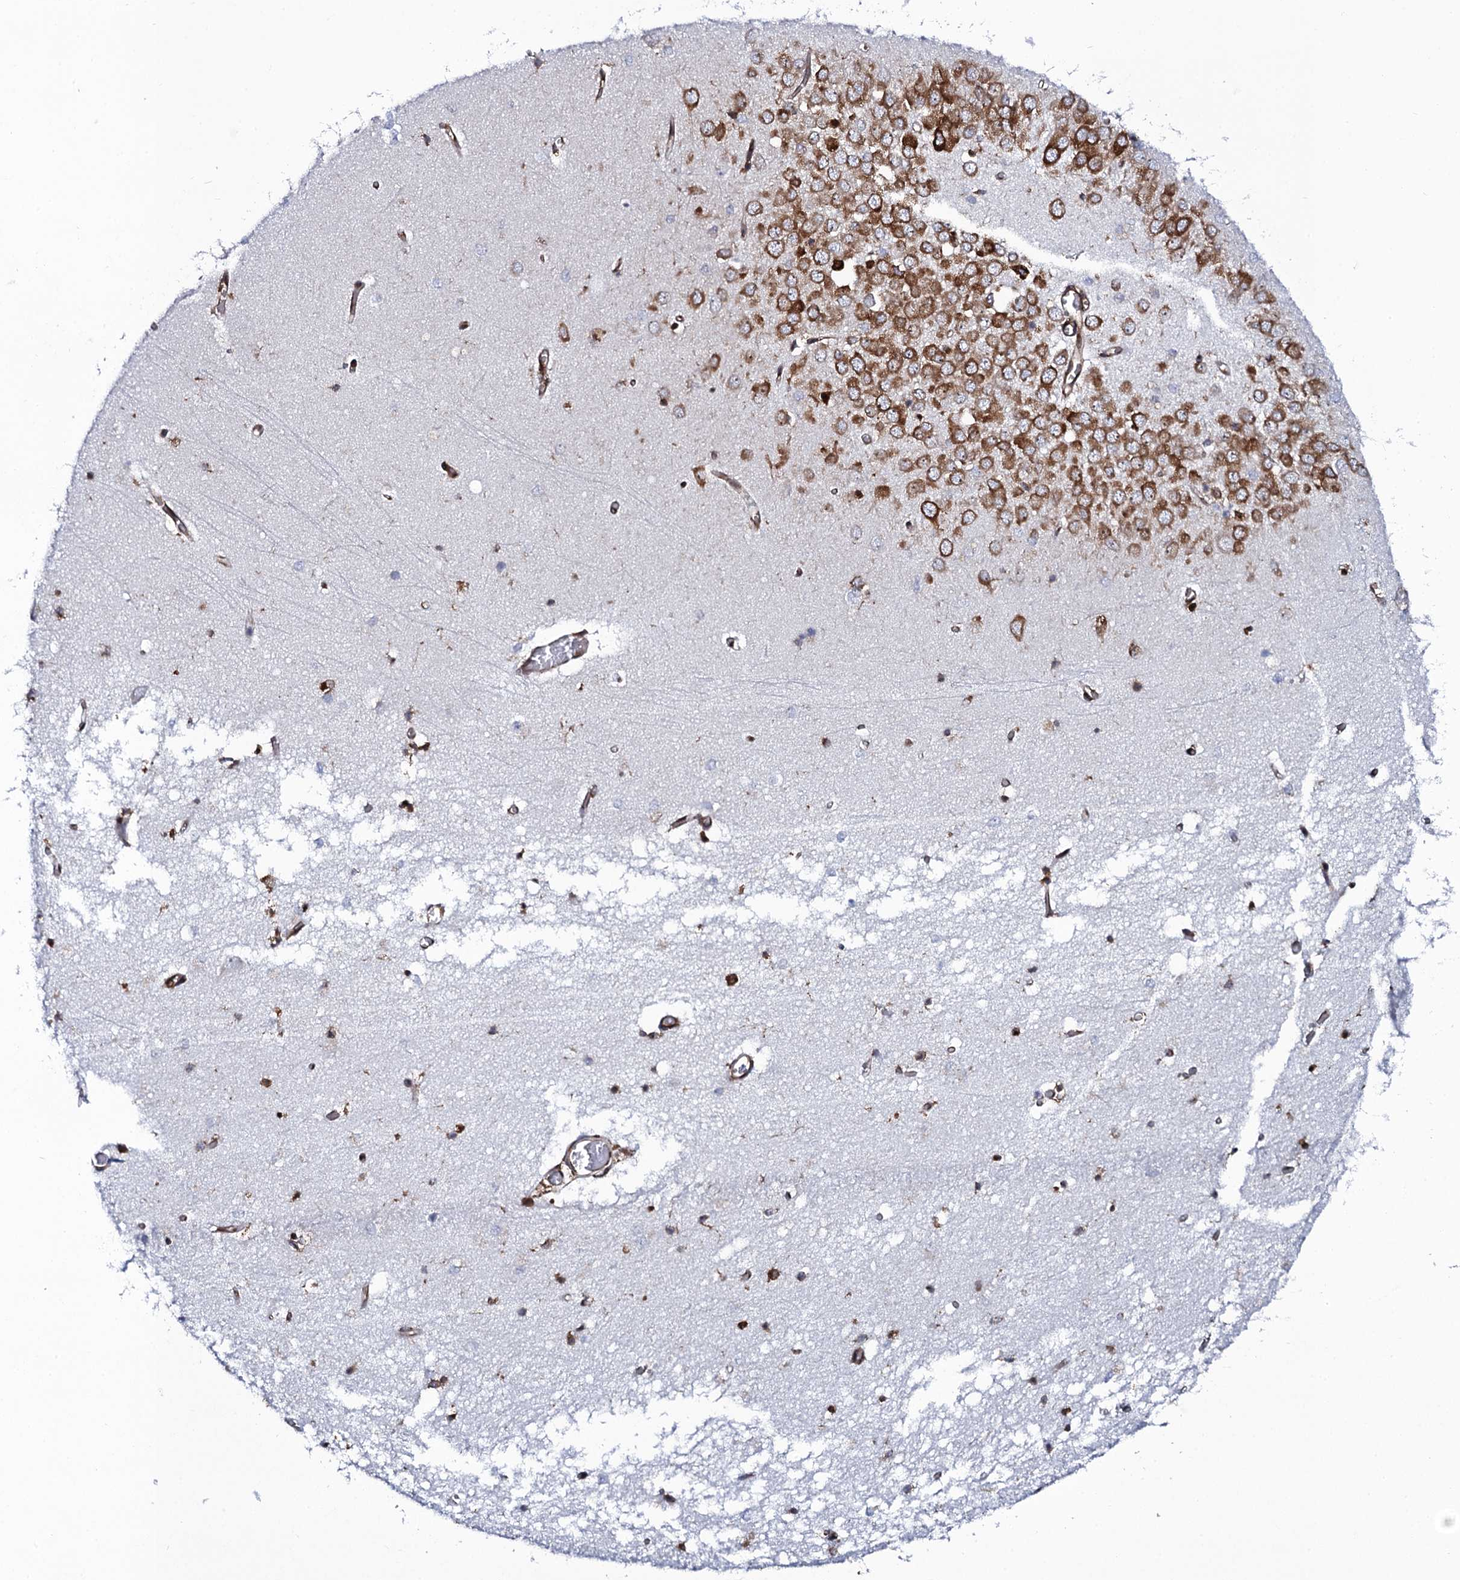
{"staining": {"intensity": "strong", "quantity": "25%-75%", "location": "cytoplasmic/membranous"}, "tissue": "hippocampus", "cell_type": "Glial cells", "image_type": "normal", "snomed": [{"axis": "morphology", "description": "Normal tissue, NOS"}, {"axis": "topography", "description": "Hippocampus"}], "caption": "Protein staining of unremarkable hippocampus shows strong cytoplasmic/membranous expression in about 25%-75% of glial cells. The staining was performed using DAB to visualize the protein expression in brown, while the nuclei were stained in blue with hematoxylin (Magnification: 20x).", "gene": "SPTY2D1", "patient": {"sex": "male", "age": 70}}